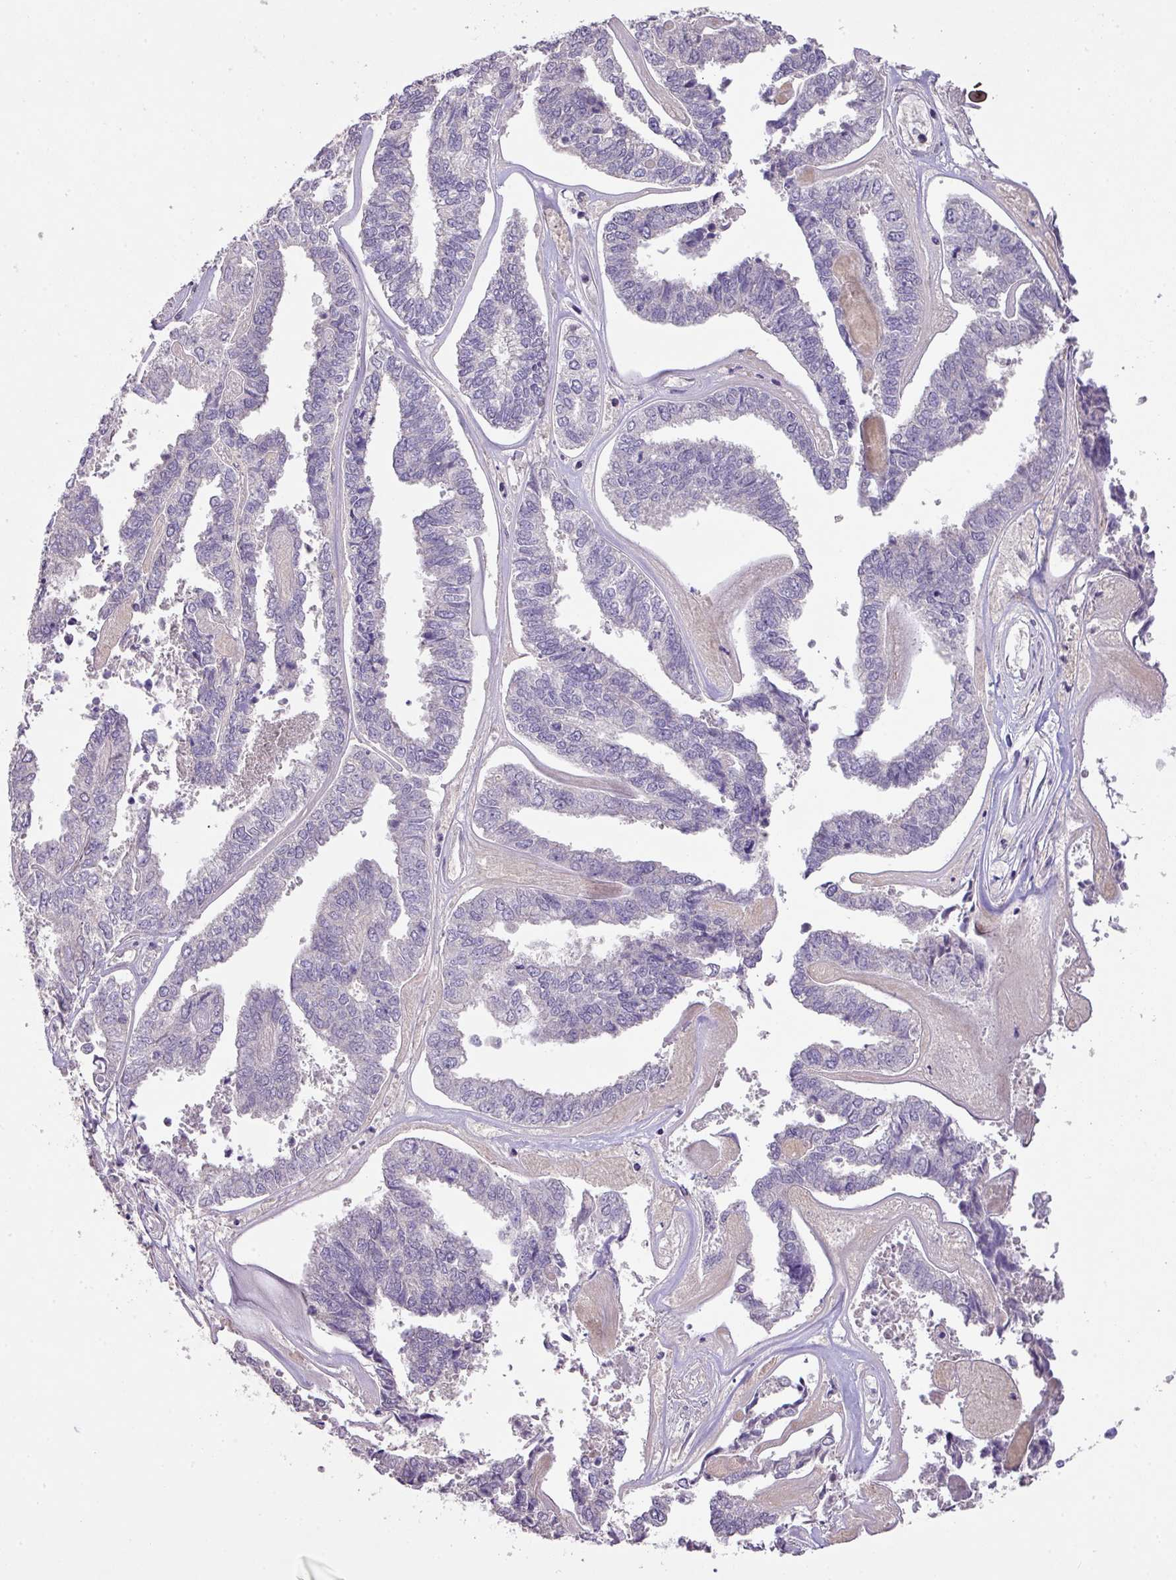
{"staining": {"intensity": "negative", "quantity": "none", "location": "none"}, "tissue": "endometrial cancer", "cell_type": "Tumor cells", "image_type": "cancer", "snomed": [{"axis": "morphology", "description": "Adenocarcinoma, NOS"}, {"axis": "topography", "description": "Endometrium"}], "caption": "High power microscopy histopathology image of an immunohistochemistry micrograph of endometrial cancer, revealing no significant staining in tumor cells.", "gene": "PRADC1", "patient": {"sex": "female", "age": 73}}